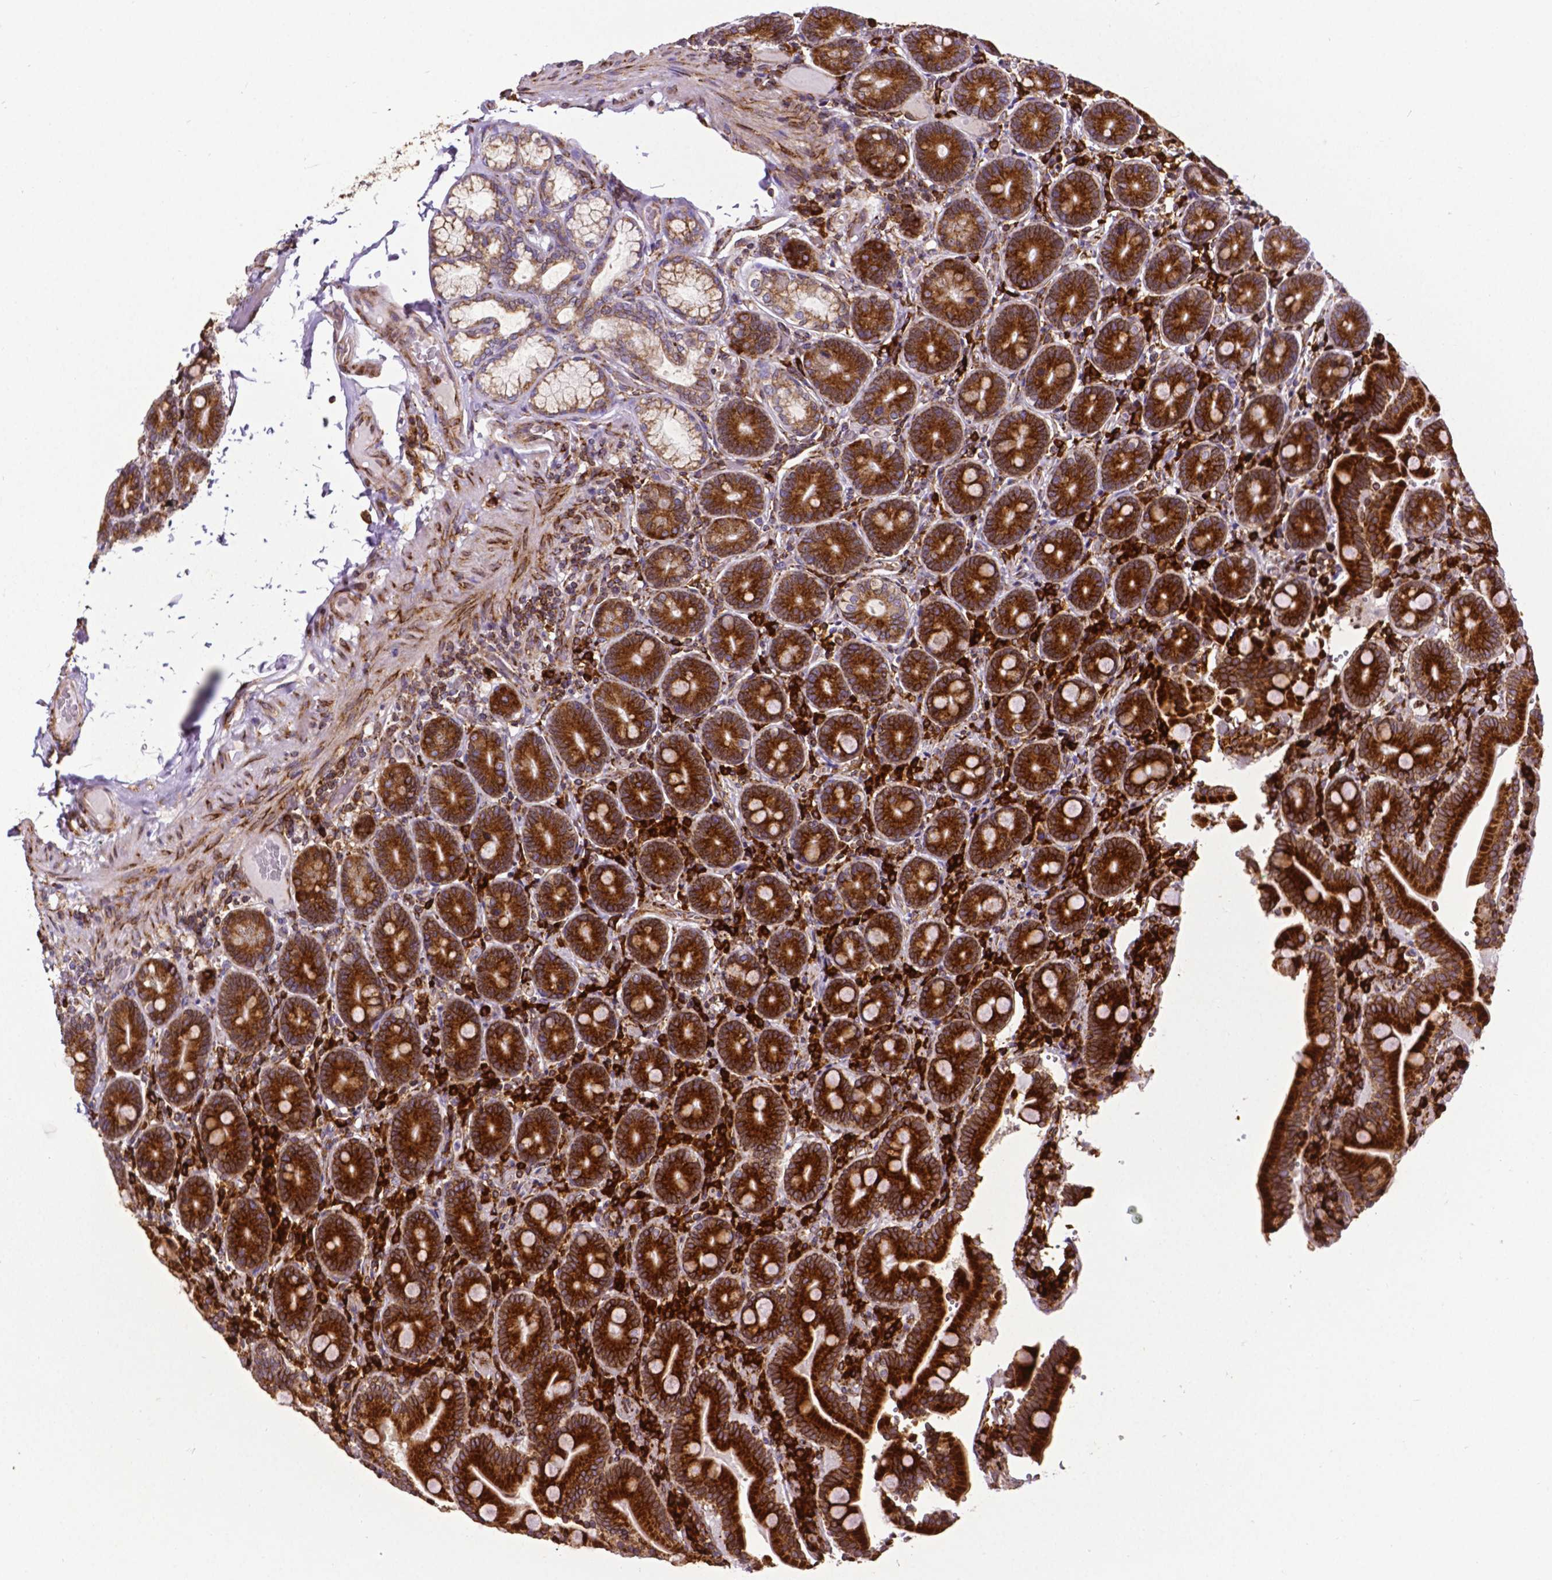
{"staining": {"intensity": "strong", "quantity": ">75%", "location": "cytoplasmic/membranous"}, "tissue": "duodenum", "cell_type": "Glandular cells", "image_type": "normal", "snomed": [{"axis": "morphology", "description": "Normal tissue, NOS"}, {"axis": "topography", "description": "Duodenum"}], "caption": "Protein staining of benign duodenum reveals strong cytoplasmic/membranous expression in about >75% of glandular cells. (DAB (3,3'-diaminobenzidine) = brown stain, brightfield microscopy at high magnification).", "gene": "MTDH", "patient": {"sex": "female", "age": 62}}